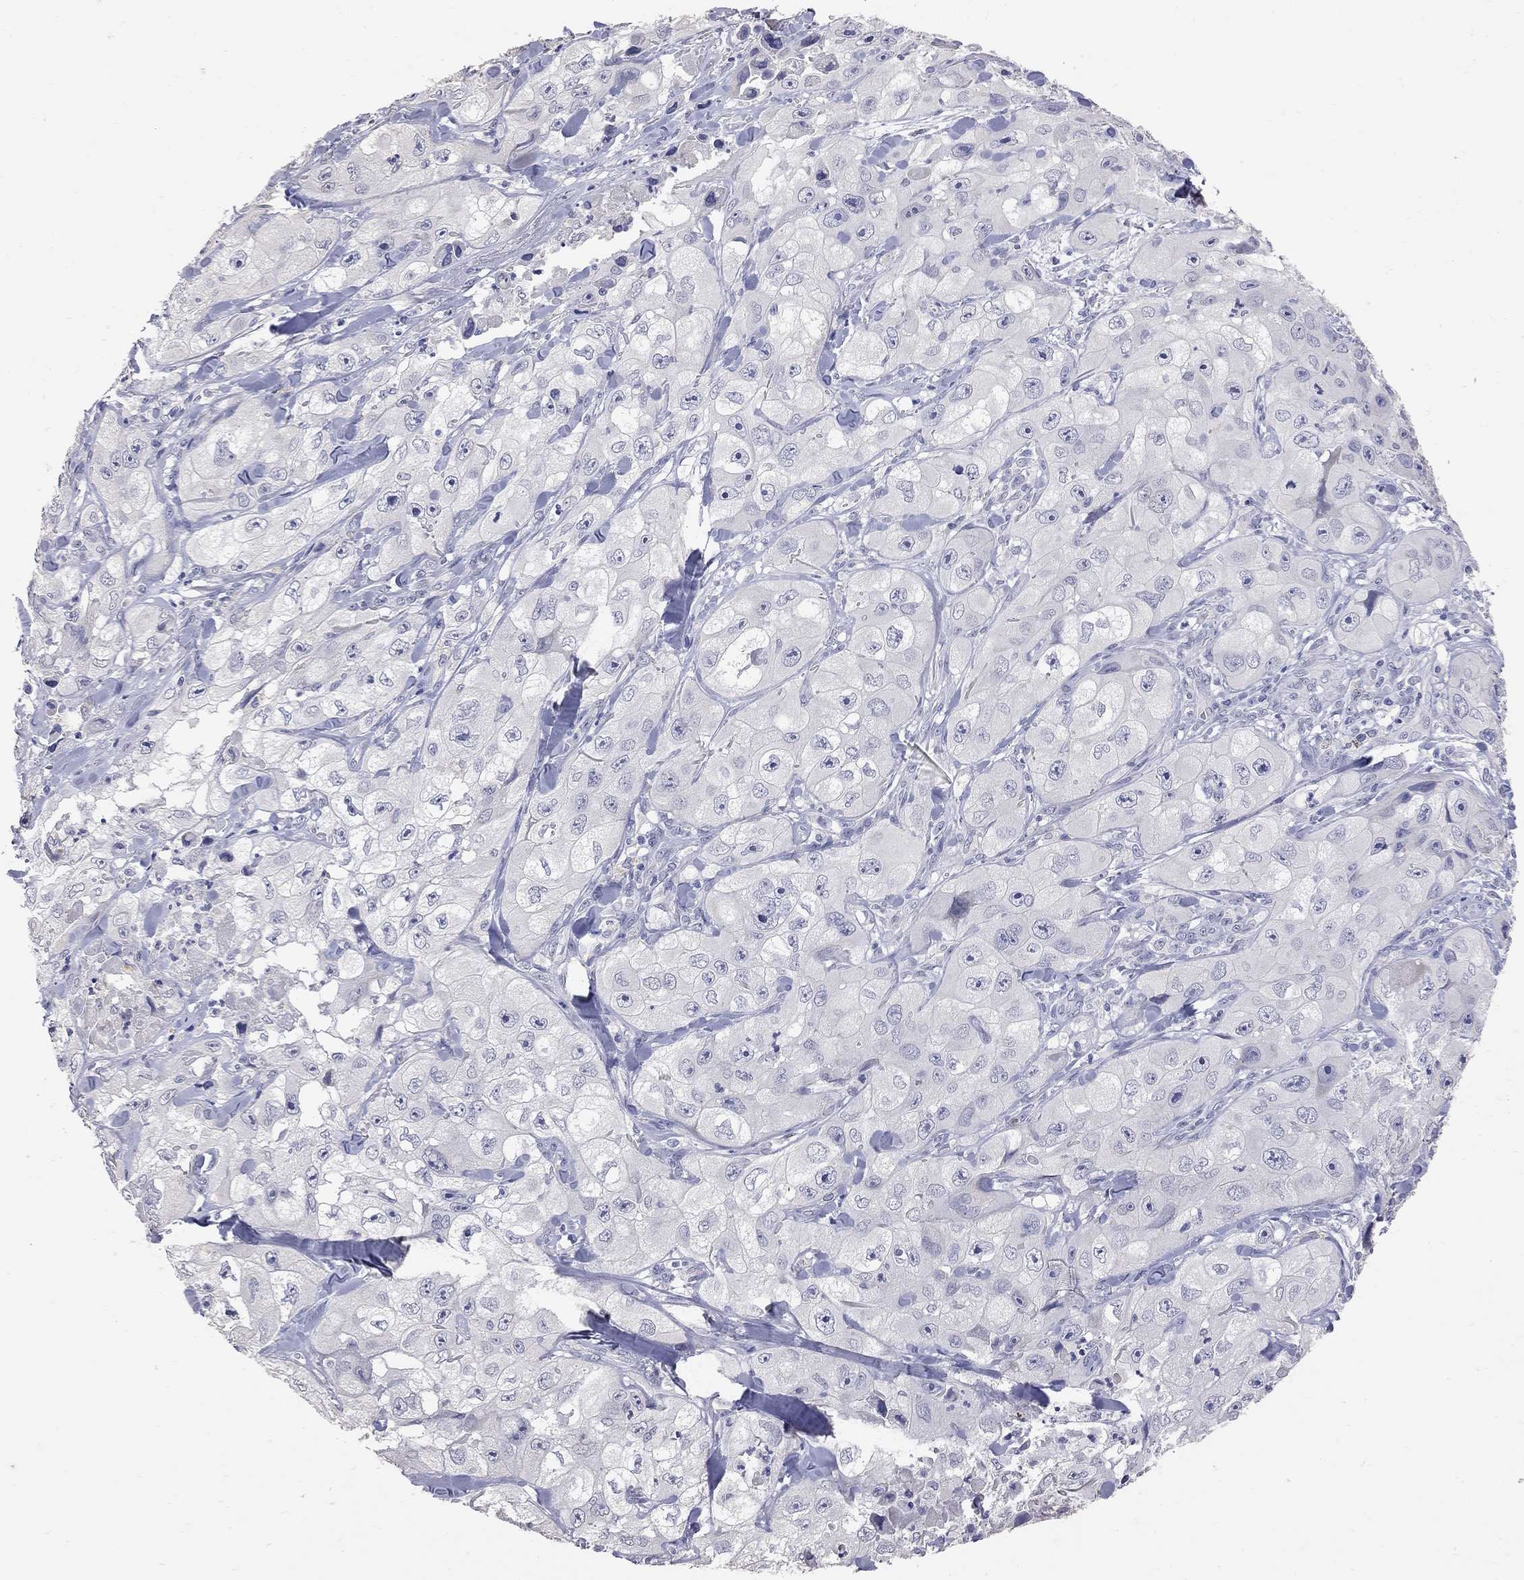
{"staining": {"intensity": "negative", "quantity": "none", "location": "none"}, "tissue": "skin cancer", "cell_type": "Tumor cells", "image_type": "cancer", "snomed": [{"axis": "morphology", "description": "Squamous cell carcinoma, NOS"}, {"axis": "topography", "description": "Skin"}, {"axis": "topography", "description": "Subcutis"}], "caption": "Micrograph shows no protein positivity in tumor cells of skin squamous cell carcinoma tissue. (DAB (3,3'-diaminobenzidine) immunohistochemistry visualized using brightfield microscopy, high magnification).", "gene": "NOS2", "patient": {"sex": "male", "age": 73}}